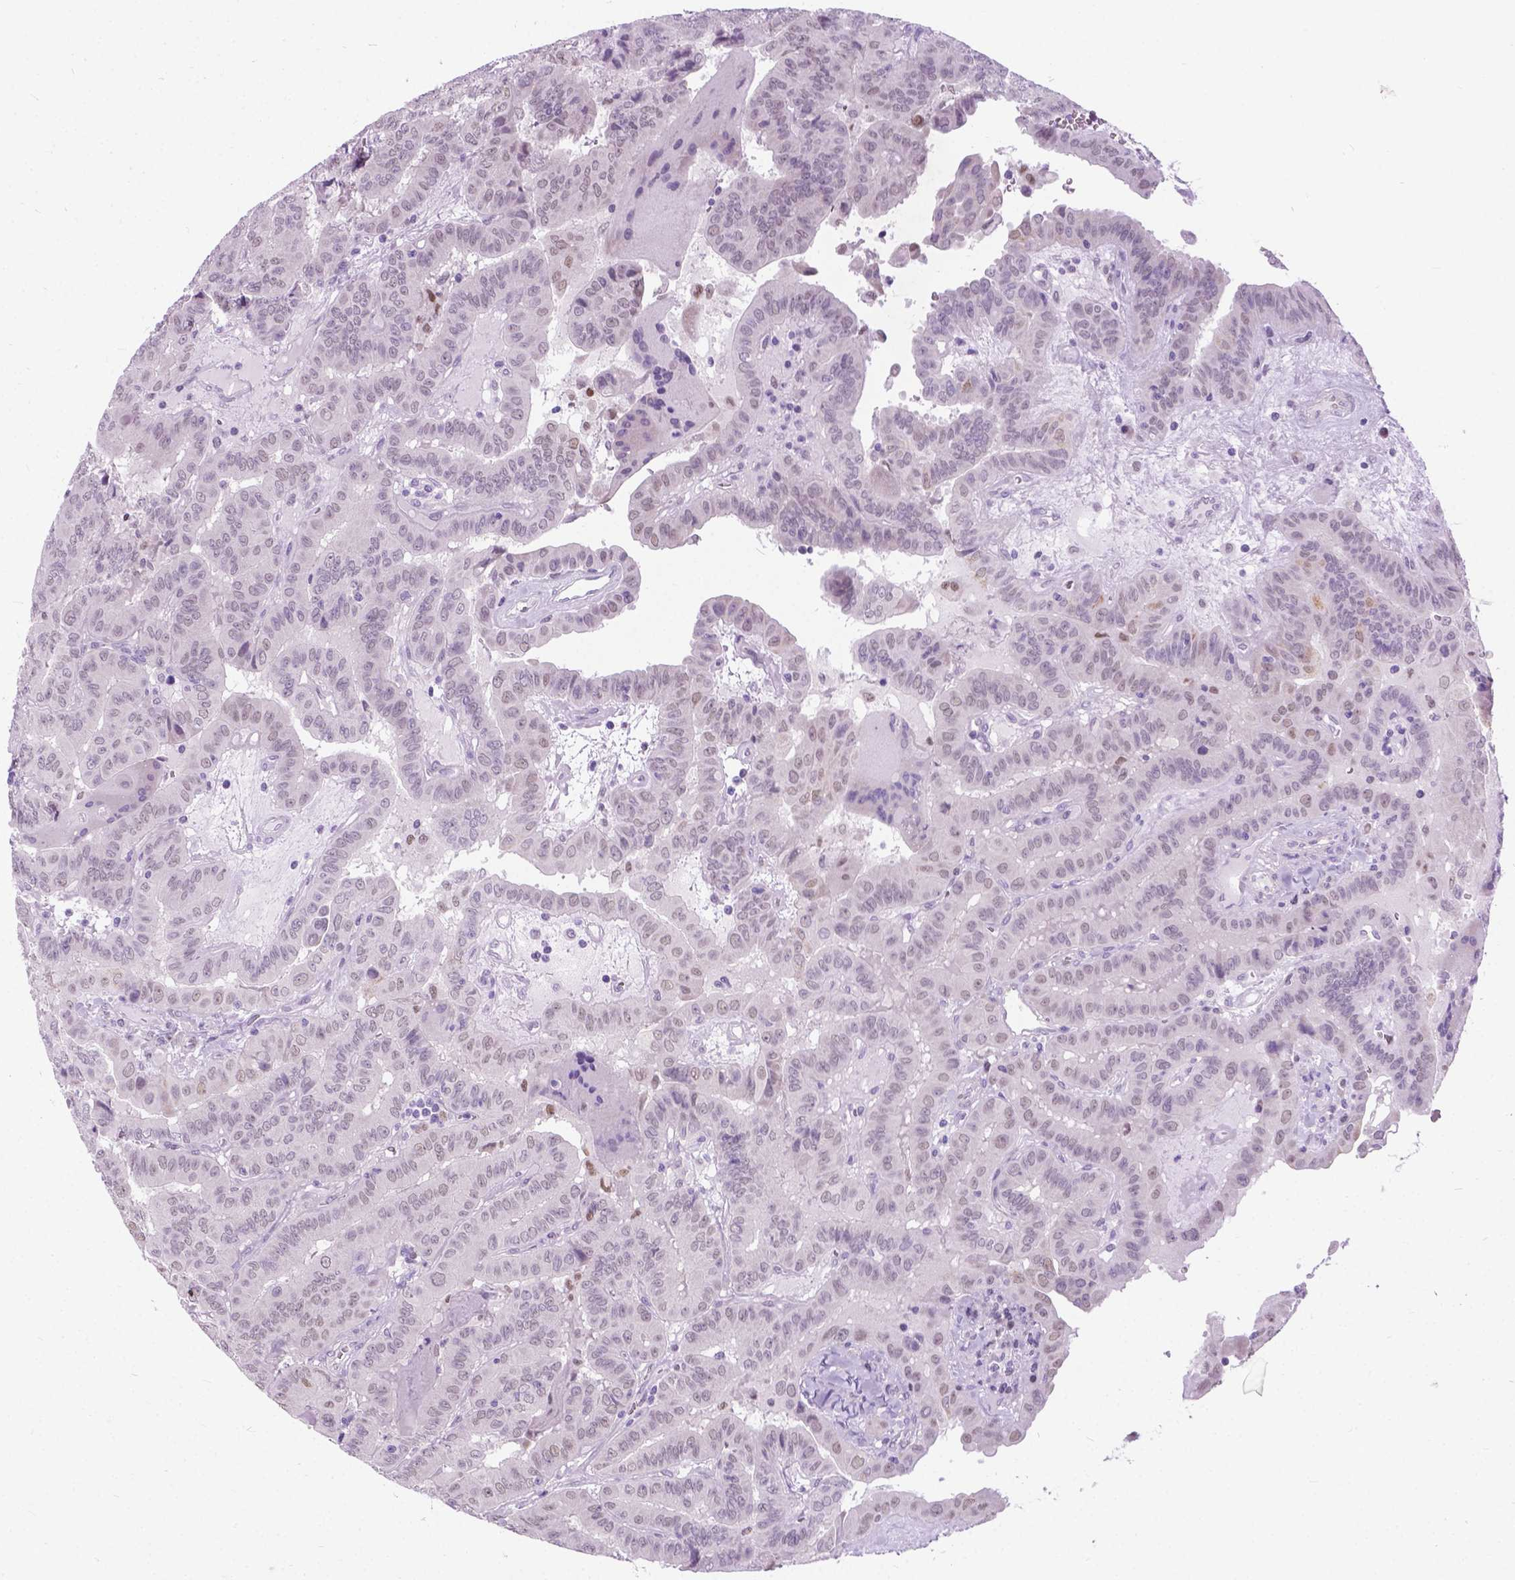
{"staining": {"intensity": "weak", "quantity": "25%-75%", "location": "nuclear"}, "tissue": "thyroid cancer", "cell_type": "Tumor cells", "image_type": "cancer", "snomed": [{"axis": "morphology", "description": "Papillary adenocarcinoma, NOS"}, {"axis": "topography", "description": "Thyroid gland"}], "caption": "A brown stain labels weak nuclear expression of a protein in human thyroid papillary adenocarcinoma tumor cells.", "gene": "APCDD1L", "patient": {"sex": "female", "age": 37}}